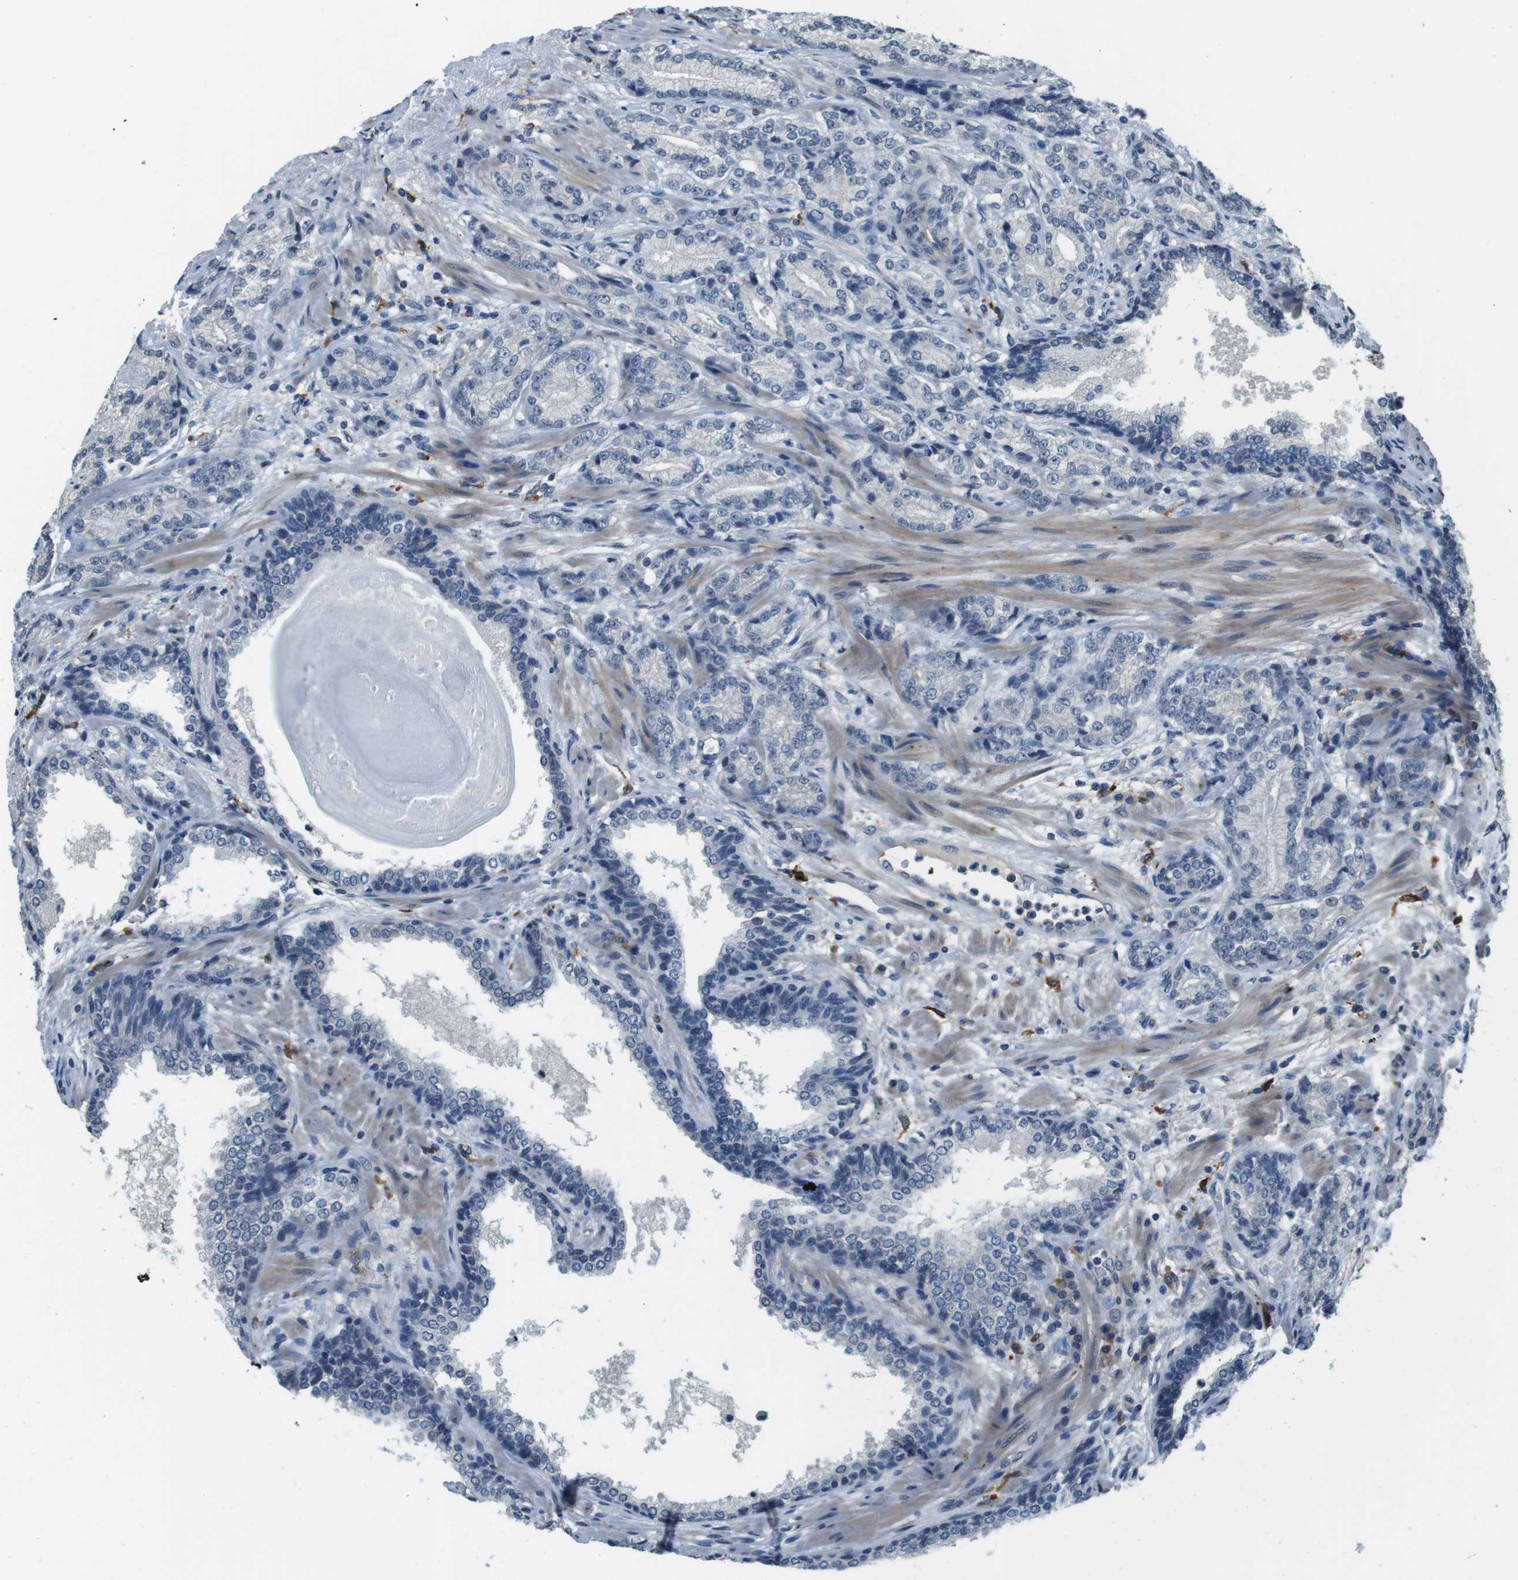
{"staining": {"intensity": "negative", "quantity": "none", "location": "none"}, "tissue": "prostate cancer", "cell_type": "Tumor cells", "image_type": "cancer", "snomed": [{"axis": "morphology", "description": "Adenocarcinoma, High grade"}, {"axis": "topography", "description": "Prostate"}], "caption": "Immunohistochemical staining of human prostate cancer (high-grade adenocarcinoma) reveals no significant expression in tumor cells.", "gene": "CD163L1", "patient": {"sex": "male", "age": 61}}